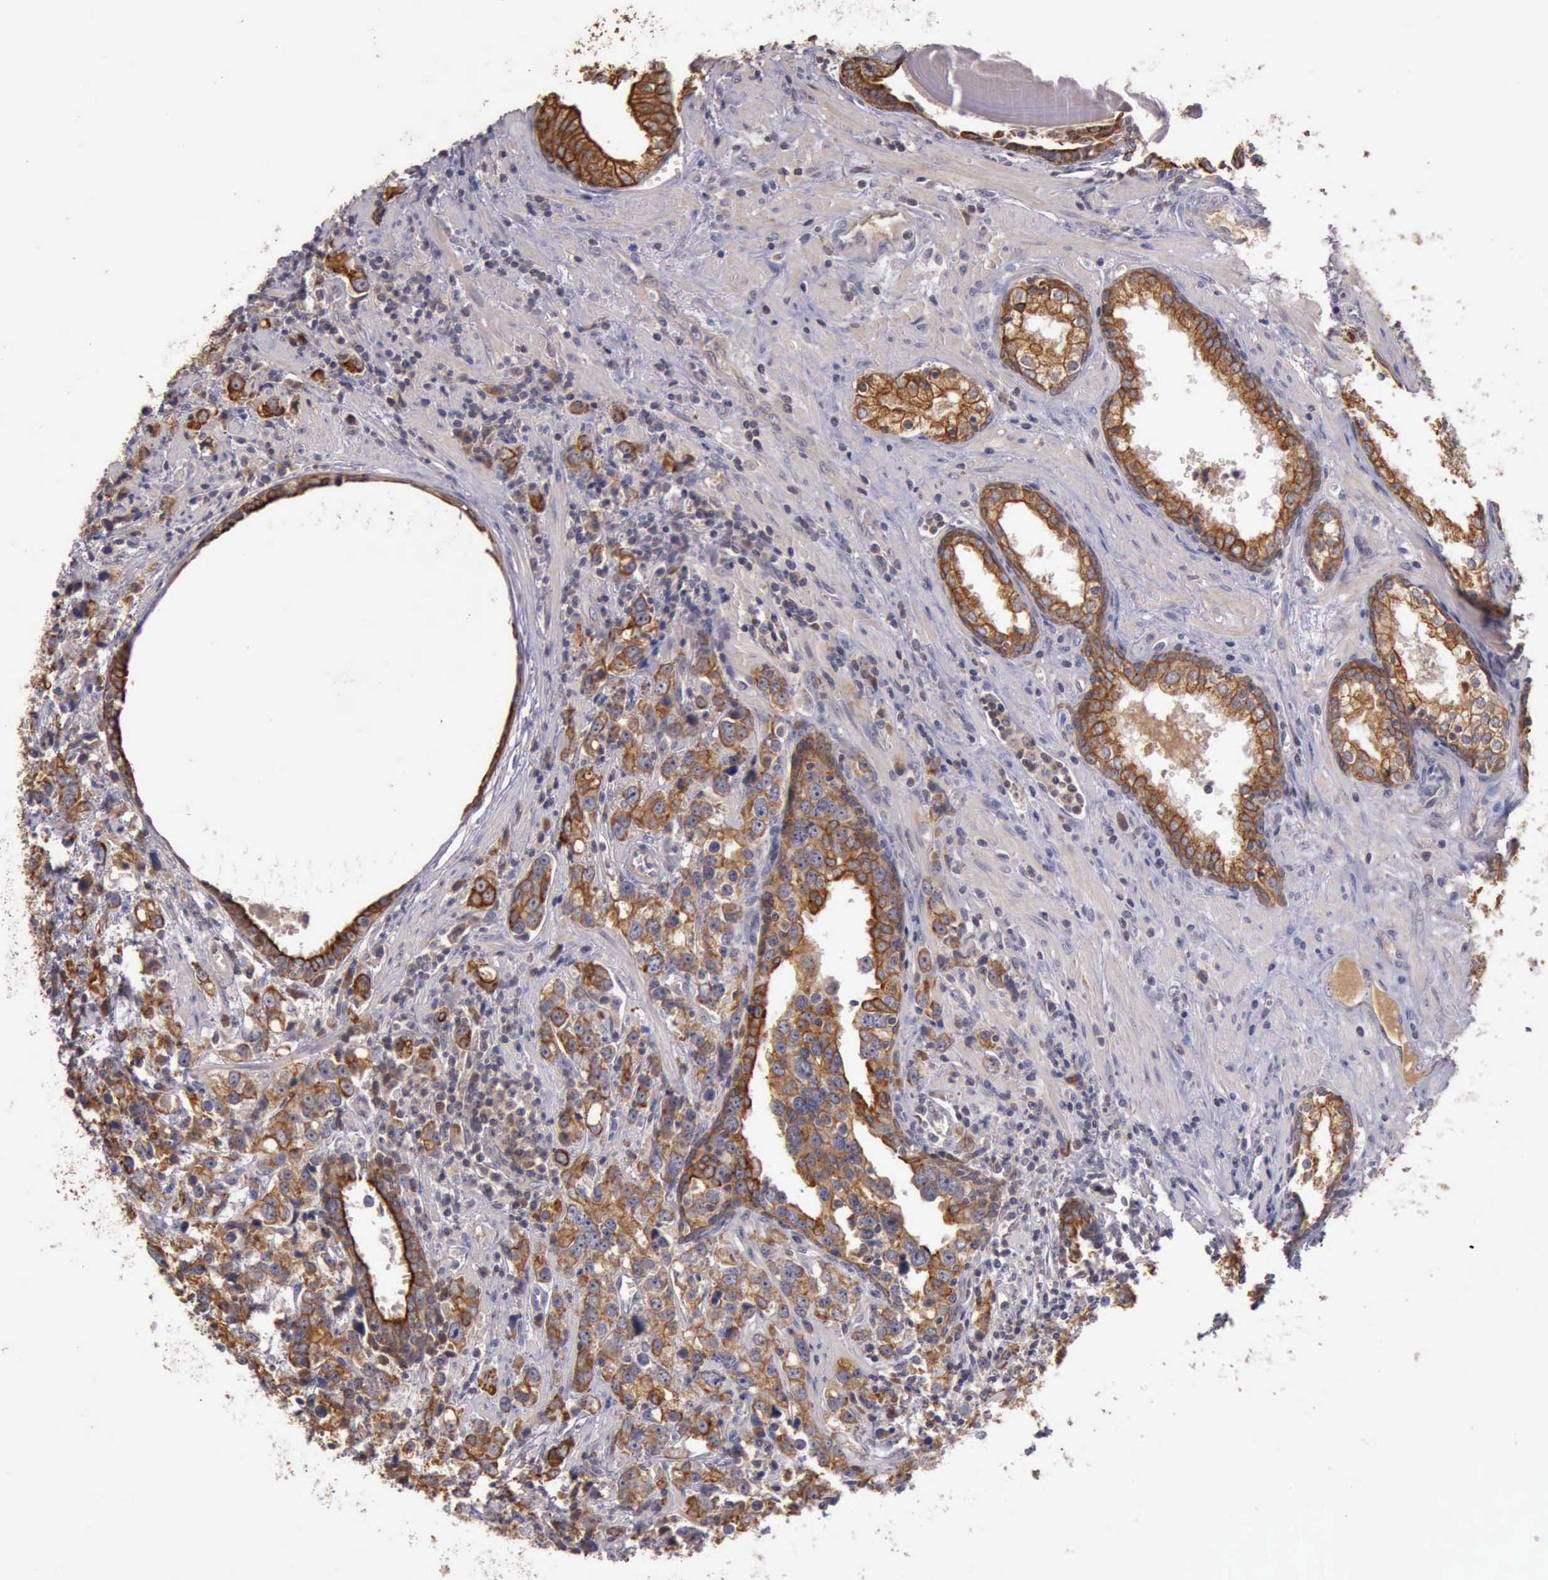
{"staining": {"intensity": "moderate", "quantity": ">75%", "location": "cytoplasmic/membranous"}, "tissue": "prostate cancer", "cell_type": "Tumor cells", "image_type": "cancer", "snomed": [{"axis": "morphology", "description": "Adenocarcinoma, High grade"}, {"axis": "topography", "description": "Prostate"}], "caption": "Immunohistochemistry (IHC) (DAB (3,3'-diaminobenzidine)) staining of prostate cancer shows moderate cytoplasmic/membranous protein expression in about >75% of tumor cells.", "gene": "RAB39B", "patient": {"sex": "male", "age": 71}}